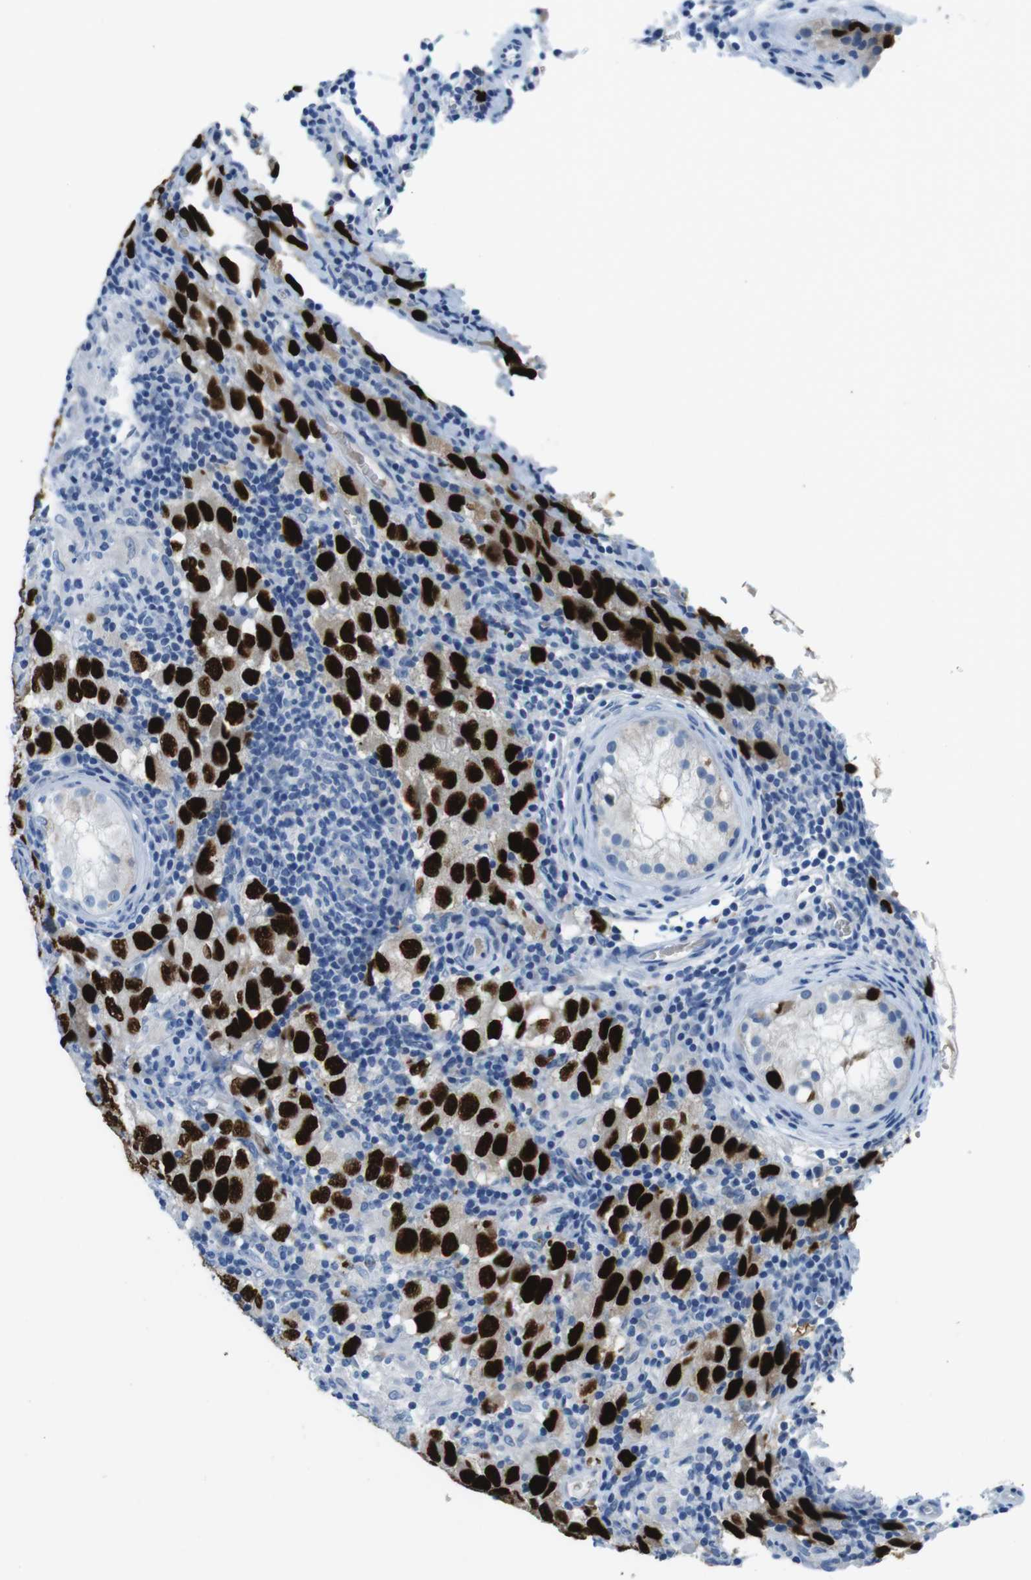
{"staining": {"intensity": "strong", "quantity": ">75%", "location": "nuclear"}, "tissue": "testis cancer", "cell_type": "Tumor cells", "image_type": "cancer", "snomed": [{"axis": "morphology", "description": "Carcinoma, Embryonal, NOS"}, {"axis": "topography", "description": "Testis"}], "caption": "Immunohistochemistry (IHC) photomicrograph of neoplastic tissue: human testis cancer stained using immunohistochemistry exhibits high levels of strong protein expression localized specifically in the nuclear of tumor cells, appearing as a nuclear brown color.", "gene": "TFAP2C", "patient": {"sex": "male", "age": 21}}